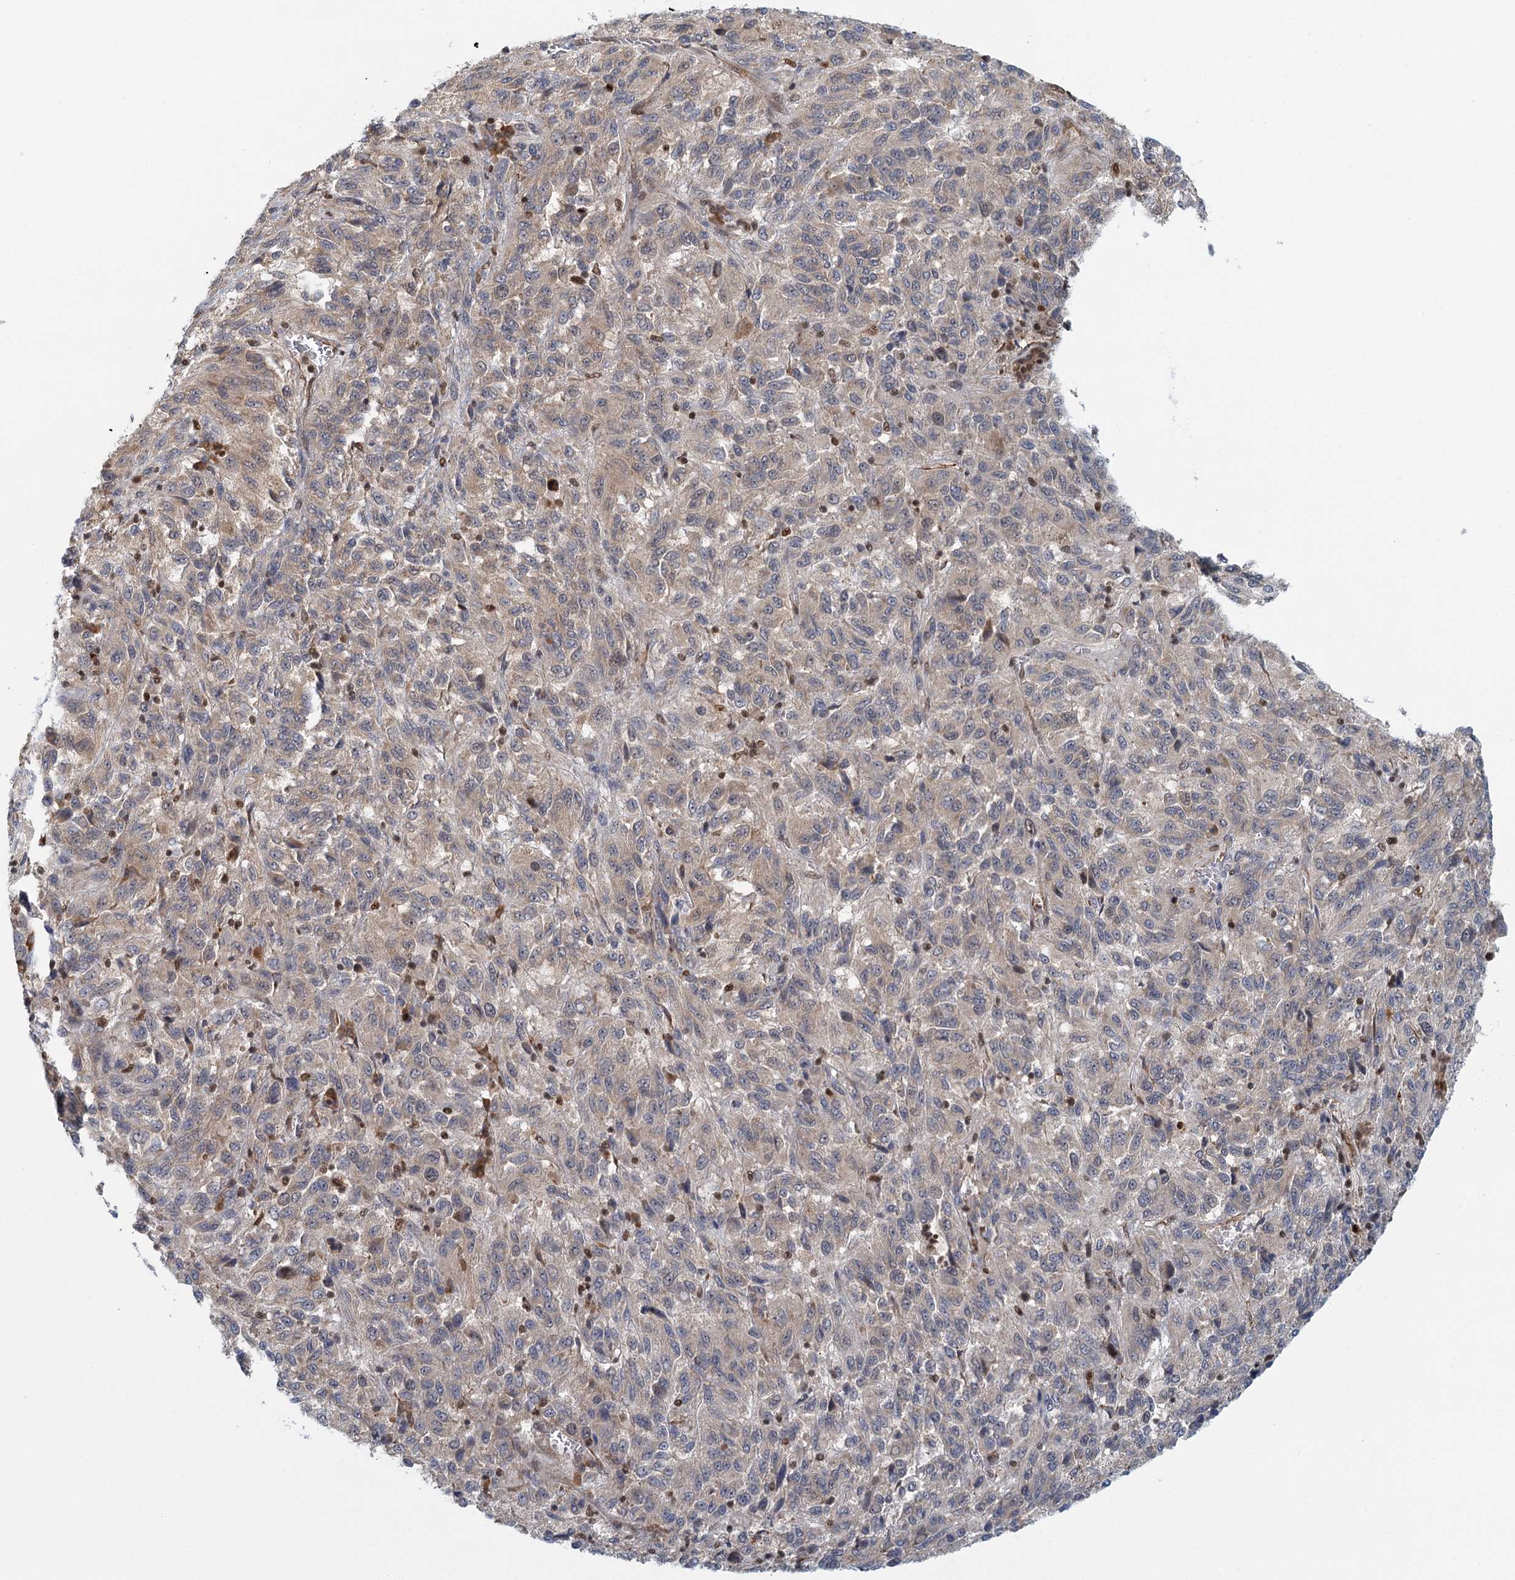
{"staining": {"intensity": "weak", "quantity": "25%-75%", "location": "cytoplasmic/membranous"}, "tissue": "melanoma", "cell_type": "Tumor cells", "image_type": "cancer", "snomed": [{"axis": "morphology", "description": "Malignant melanoma, Metastatic site"}, {"axis": "topography", "description": "Lung"}], "caption": "Melanoma stained for a protein (brown) demonstrates weak cytoplasmic/membranous positive staining in approximately 25%-75% of tumor cells.", "gene": "GPATCH11", "patient": {"sex": "male", "age": 64}}